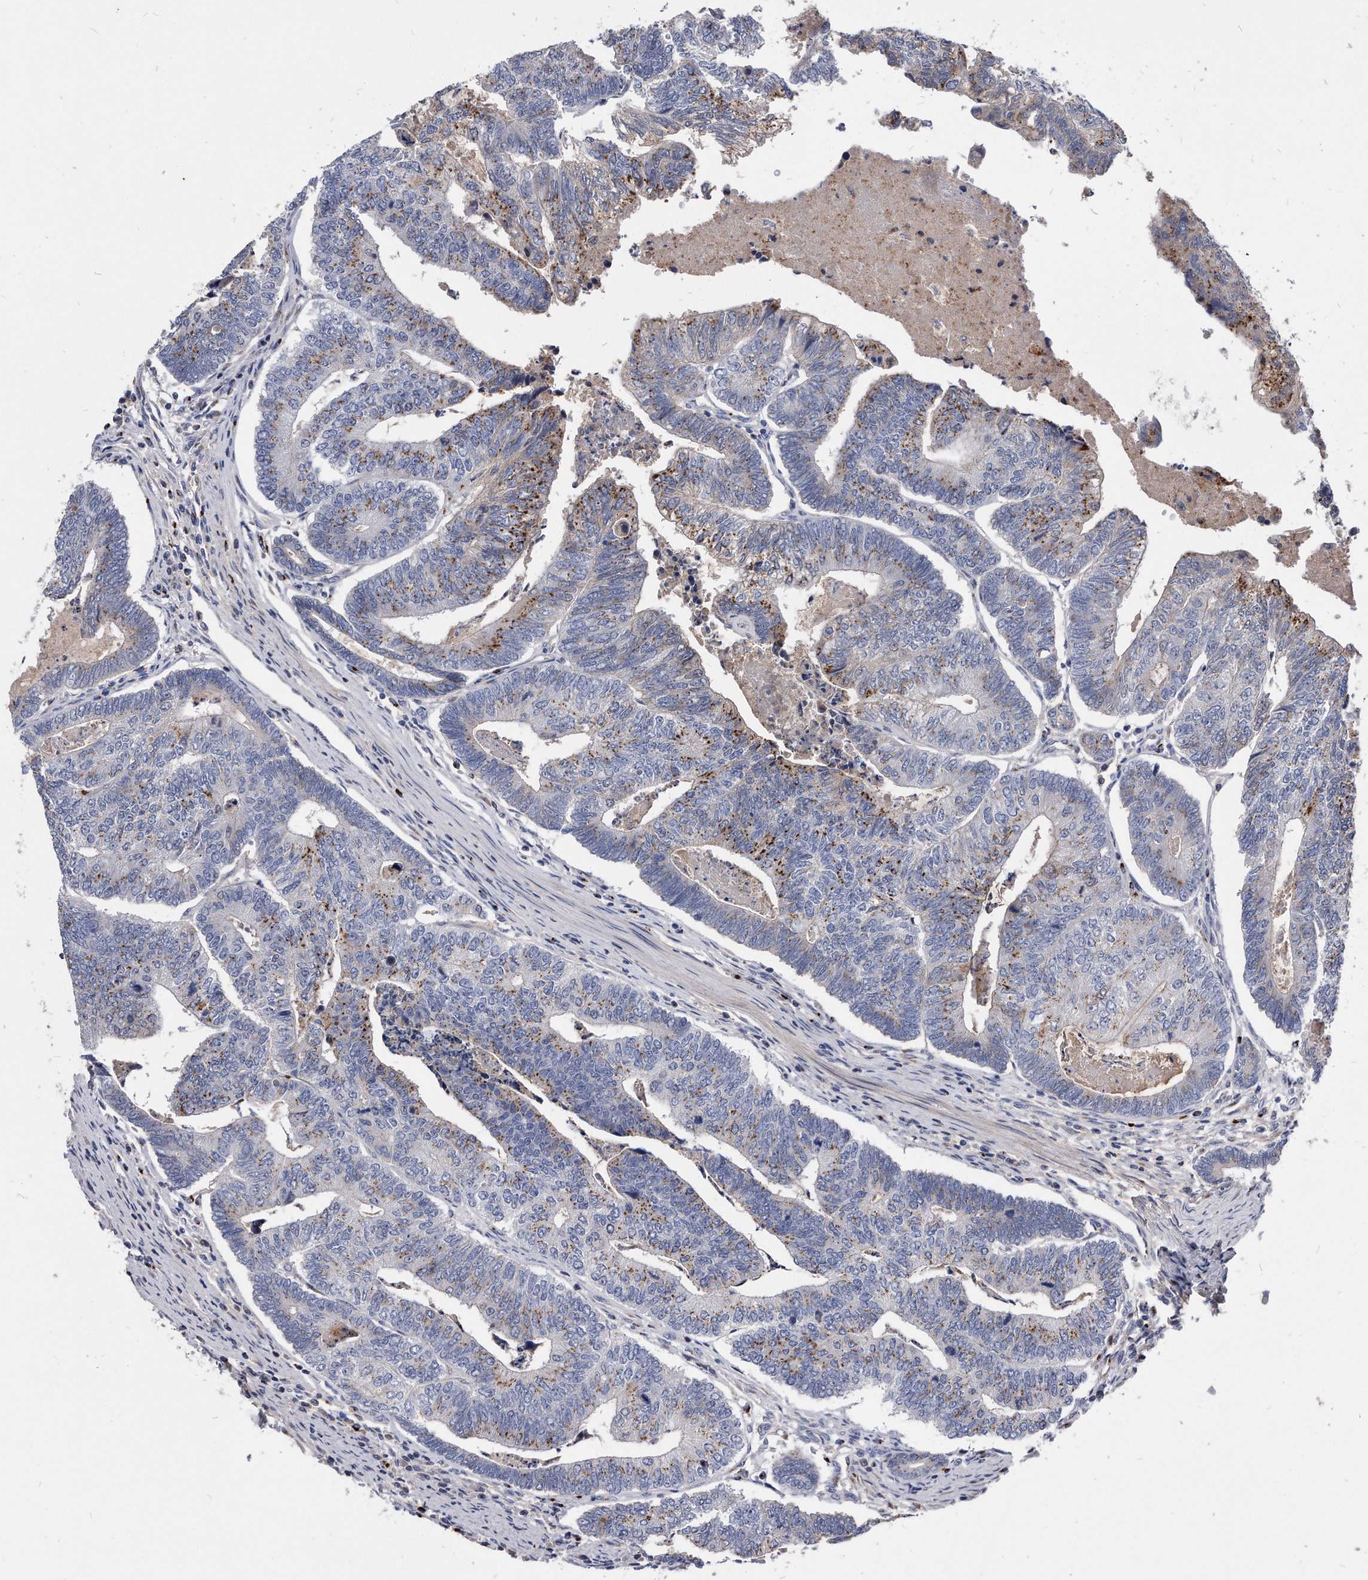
{"staining": {"intensity": "moderate", "quantity": "25%-75%", "location": "cytoplasmic/membranous"}, "tissue": "colorectal cancer", "cell_type": "Tumor cells", "image_type": "cancer", "snomed": [{"axis": "morphology", "description": "Adenocarcinoma, NOS"}, {"axis": "topography", "description": "Colon"}], "caption": "Immunohistochemistry (IHC) of colorectal cancer (adenocarcinoma) displays medium levels of moderate cytoplasmic/membranous expression in about 25%-75% of tumor cells.", "gene": "MGAT4A", "patient": {"sex": "female", "age": 67}}